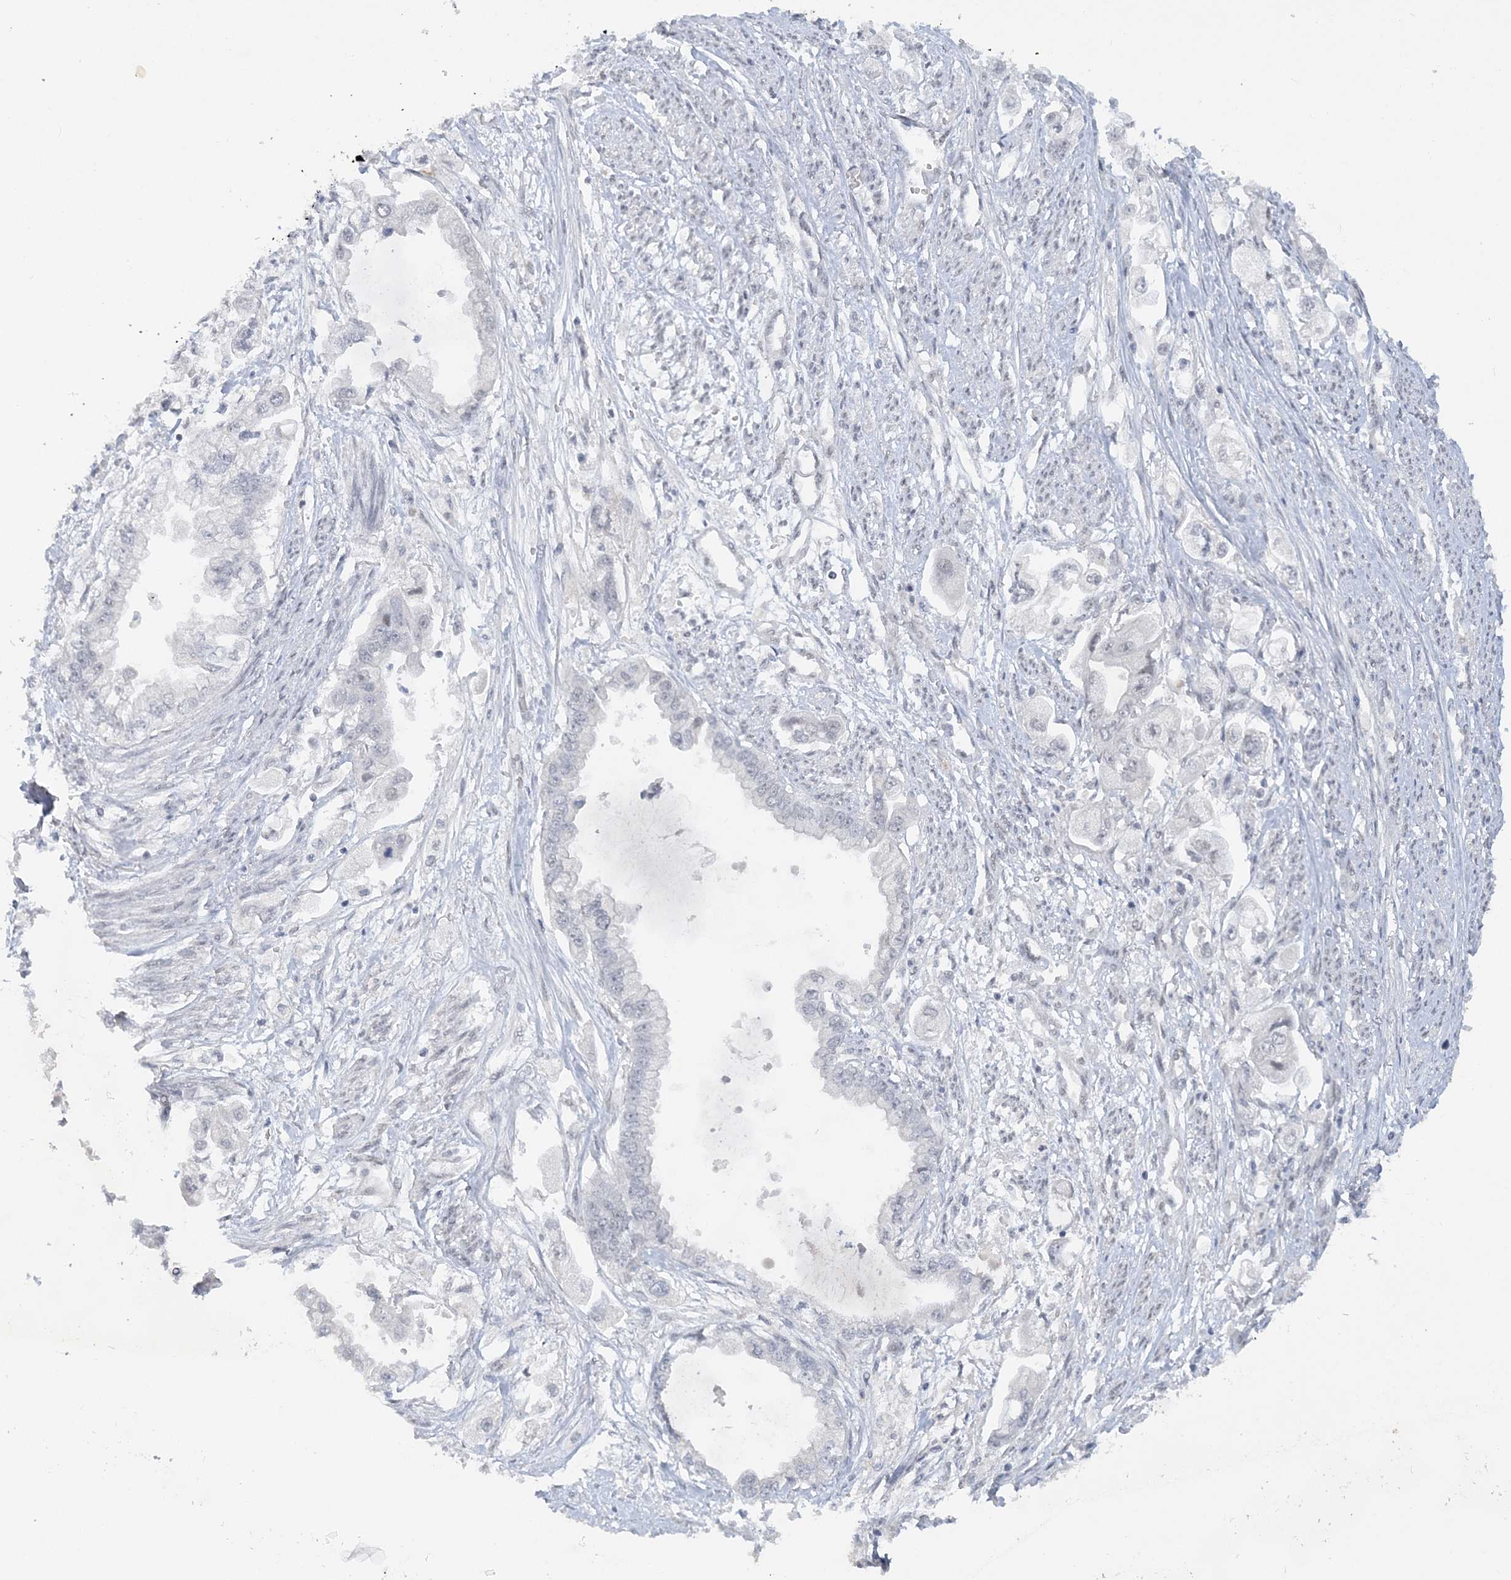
{"staining": {"intensity": "negative", "quantity": "none", "location": "none"}, "tissue": "stomach cancer", "cell_type": "Tumor cells", "image_type": "cancer", "snomed": [{"axis": "morphology", "description": "Adenocarcinoma, NOS"}, {"axis": "topography", "description": "Stomach"}], "caption": "DAB immunohistochemical staining of adenocarcinoma (stomach) shows no significant positivity in tumor cells. Brightfield microscopy of immunohistochemistry stained with DAB (3,3'-diaminobenzidine) (brown) and hematoxylin (blue), captured at high magnification.", "gene": "KMT2D", "patient": {"sex": "male", "age": 62}}